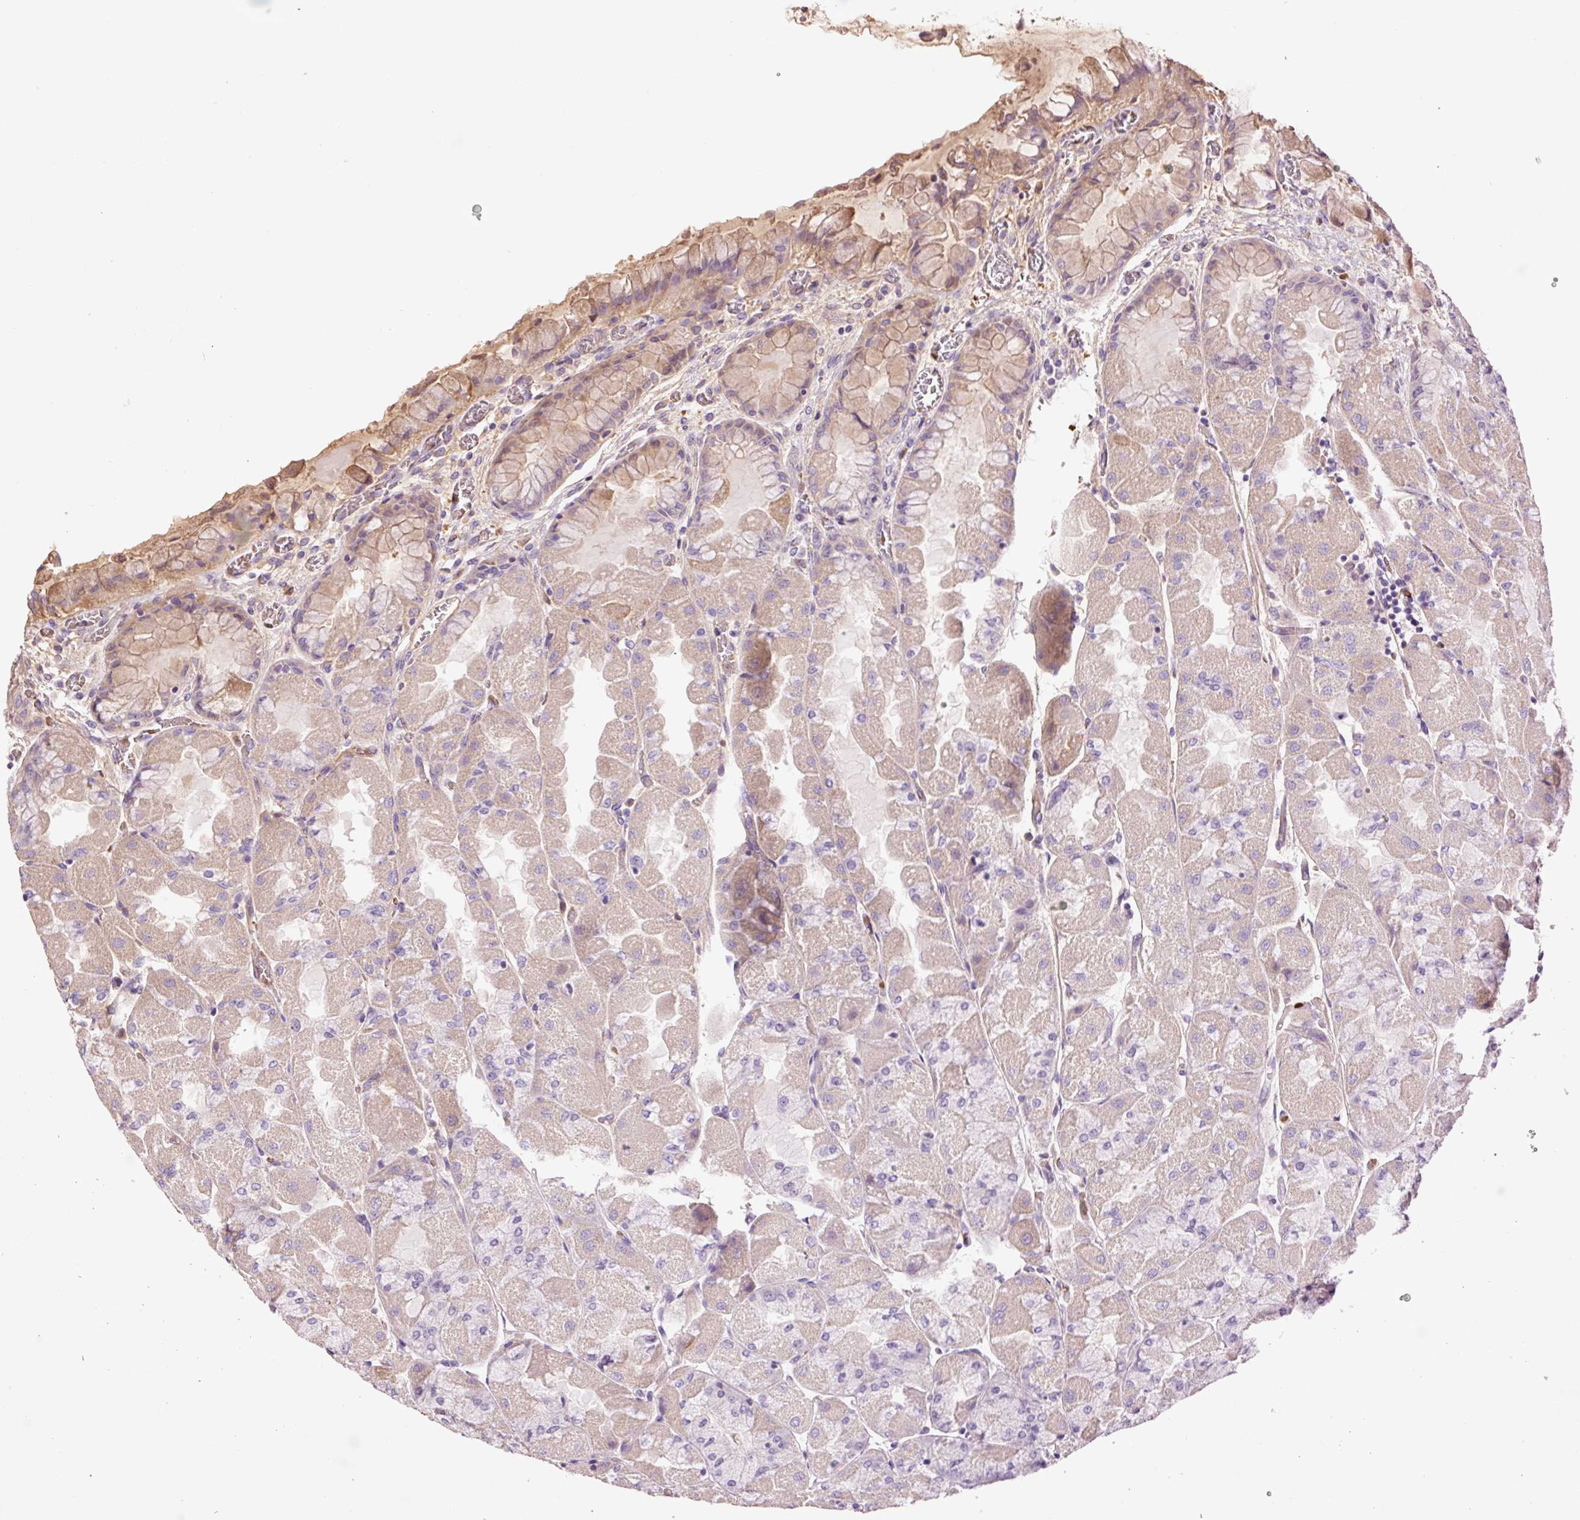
{"staining": {"intensity": "weak", "quantity": "25%-75%", "location": "cytoplasmic/membranous"}, "tissue": "stomach", "cell_type": "Glandular cells", "image_type": "normal", "snomed": [{"axis": "morphology", "description": "Normal tissue, NOS"}, {"axis": "topography", "description": "Stomach"}], "caption": "Protein expression analysis of normal human stomach reveals weak cytoplasmic/membranous positivity in approximately 25%-75% of glandular cells. (IHC, brightfield microscopy, high magnification).", "gene": "TMEM235", "patient": {"sex": "female", "age": 61}}